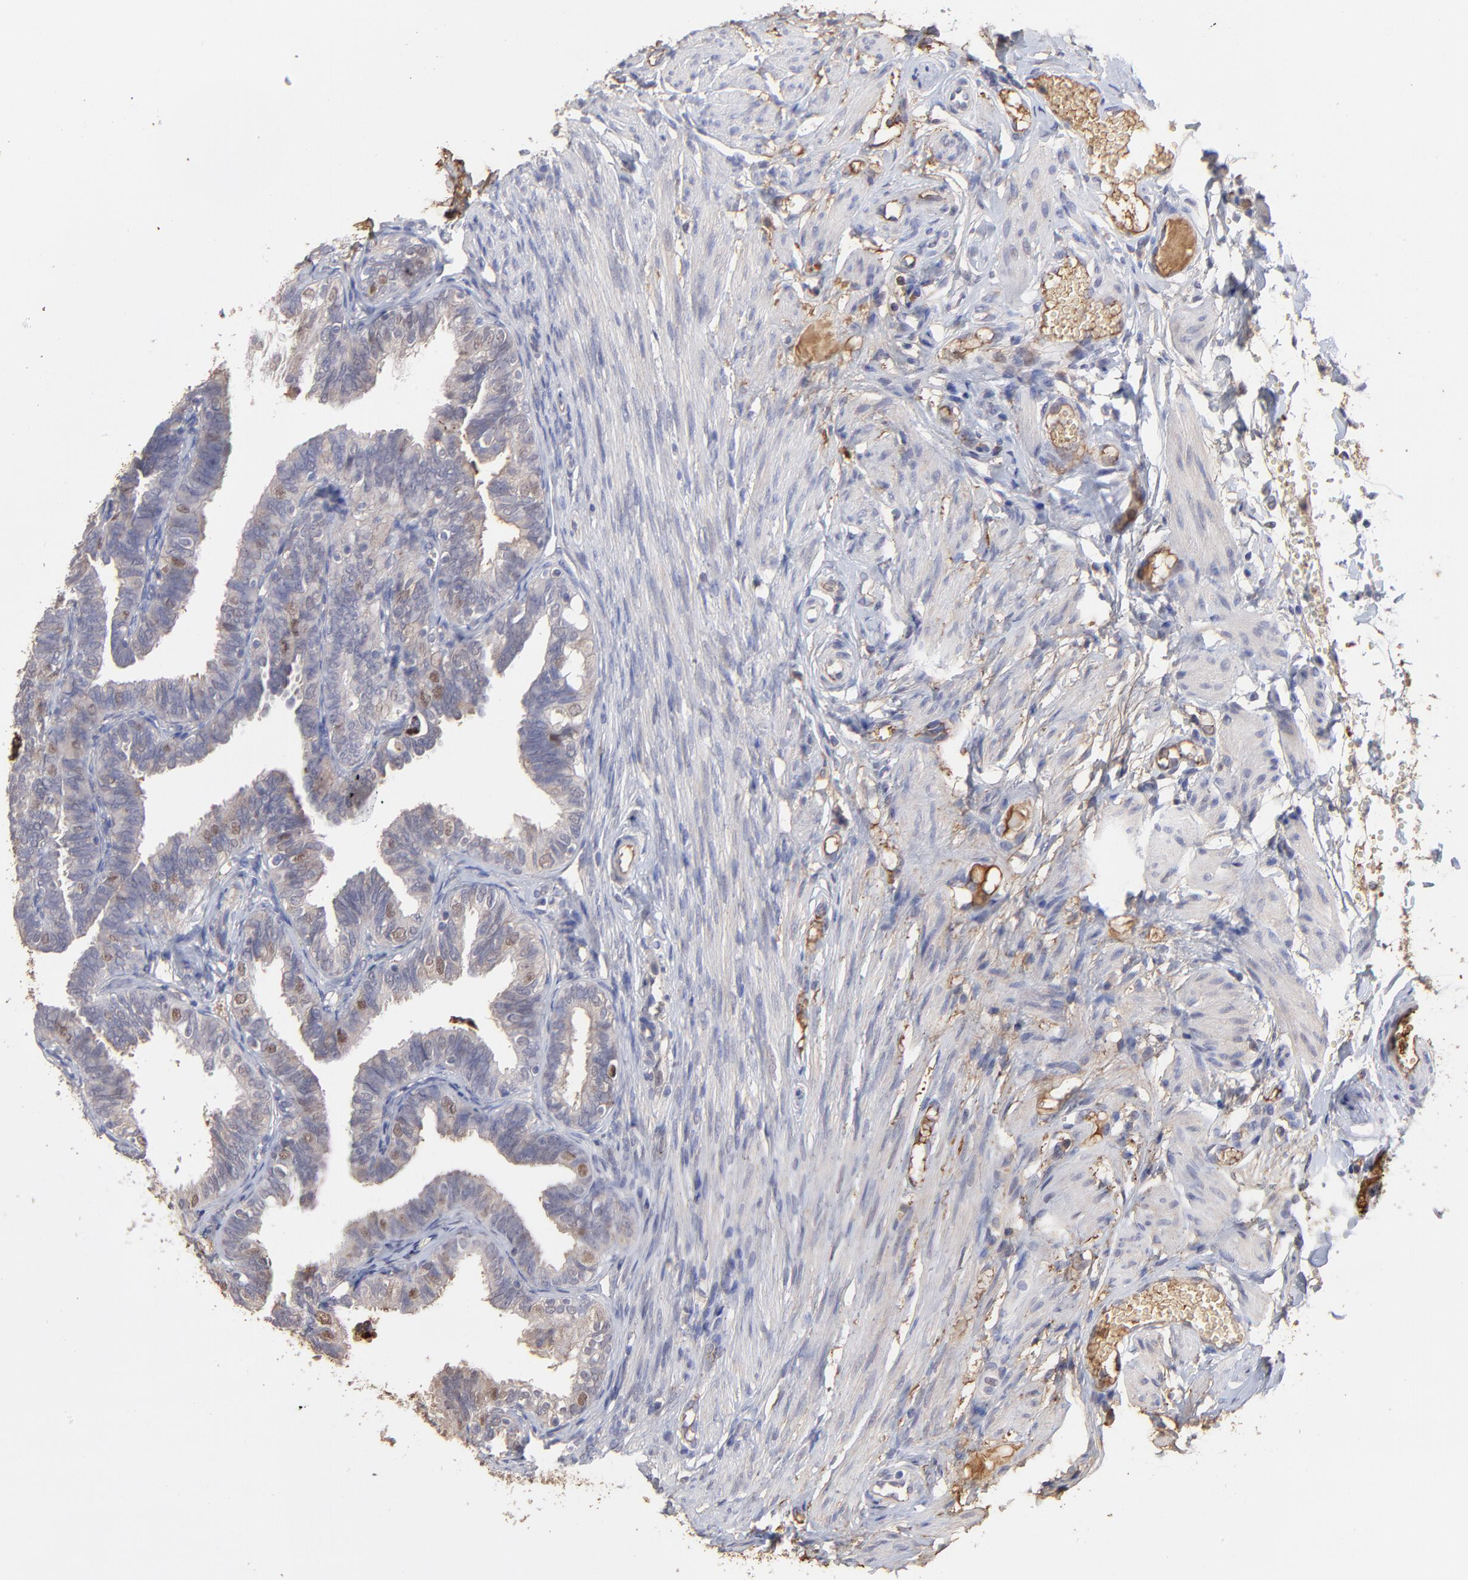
{"staining": {"intensity": "weak", "quantity": "<25%", "location": "cytoplasmic/membranous,nuclear"}, "tissue": "fallopian tube", "cell_type": "Glandular cells", "image_type": "normal", "snomed": [{"axis": "morphology", "description": "Normal tissue, NOS"}, {"axis": "topography", "description": "Fallopian tube"}], "caption": "This is an immunohistochemistry image of unremarkable fallopian tube. There is no expression in glandular cells.", "gene": "PSMD14", "patient": {"sex": "female", "age": 46}}